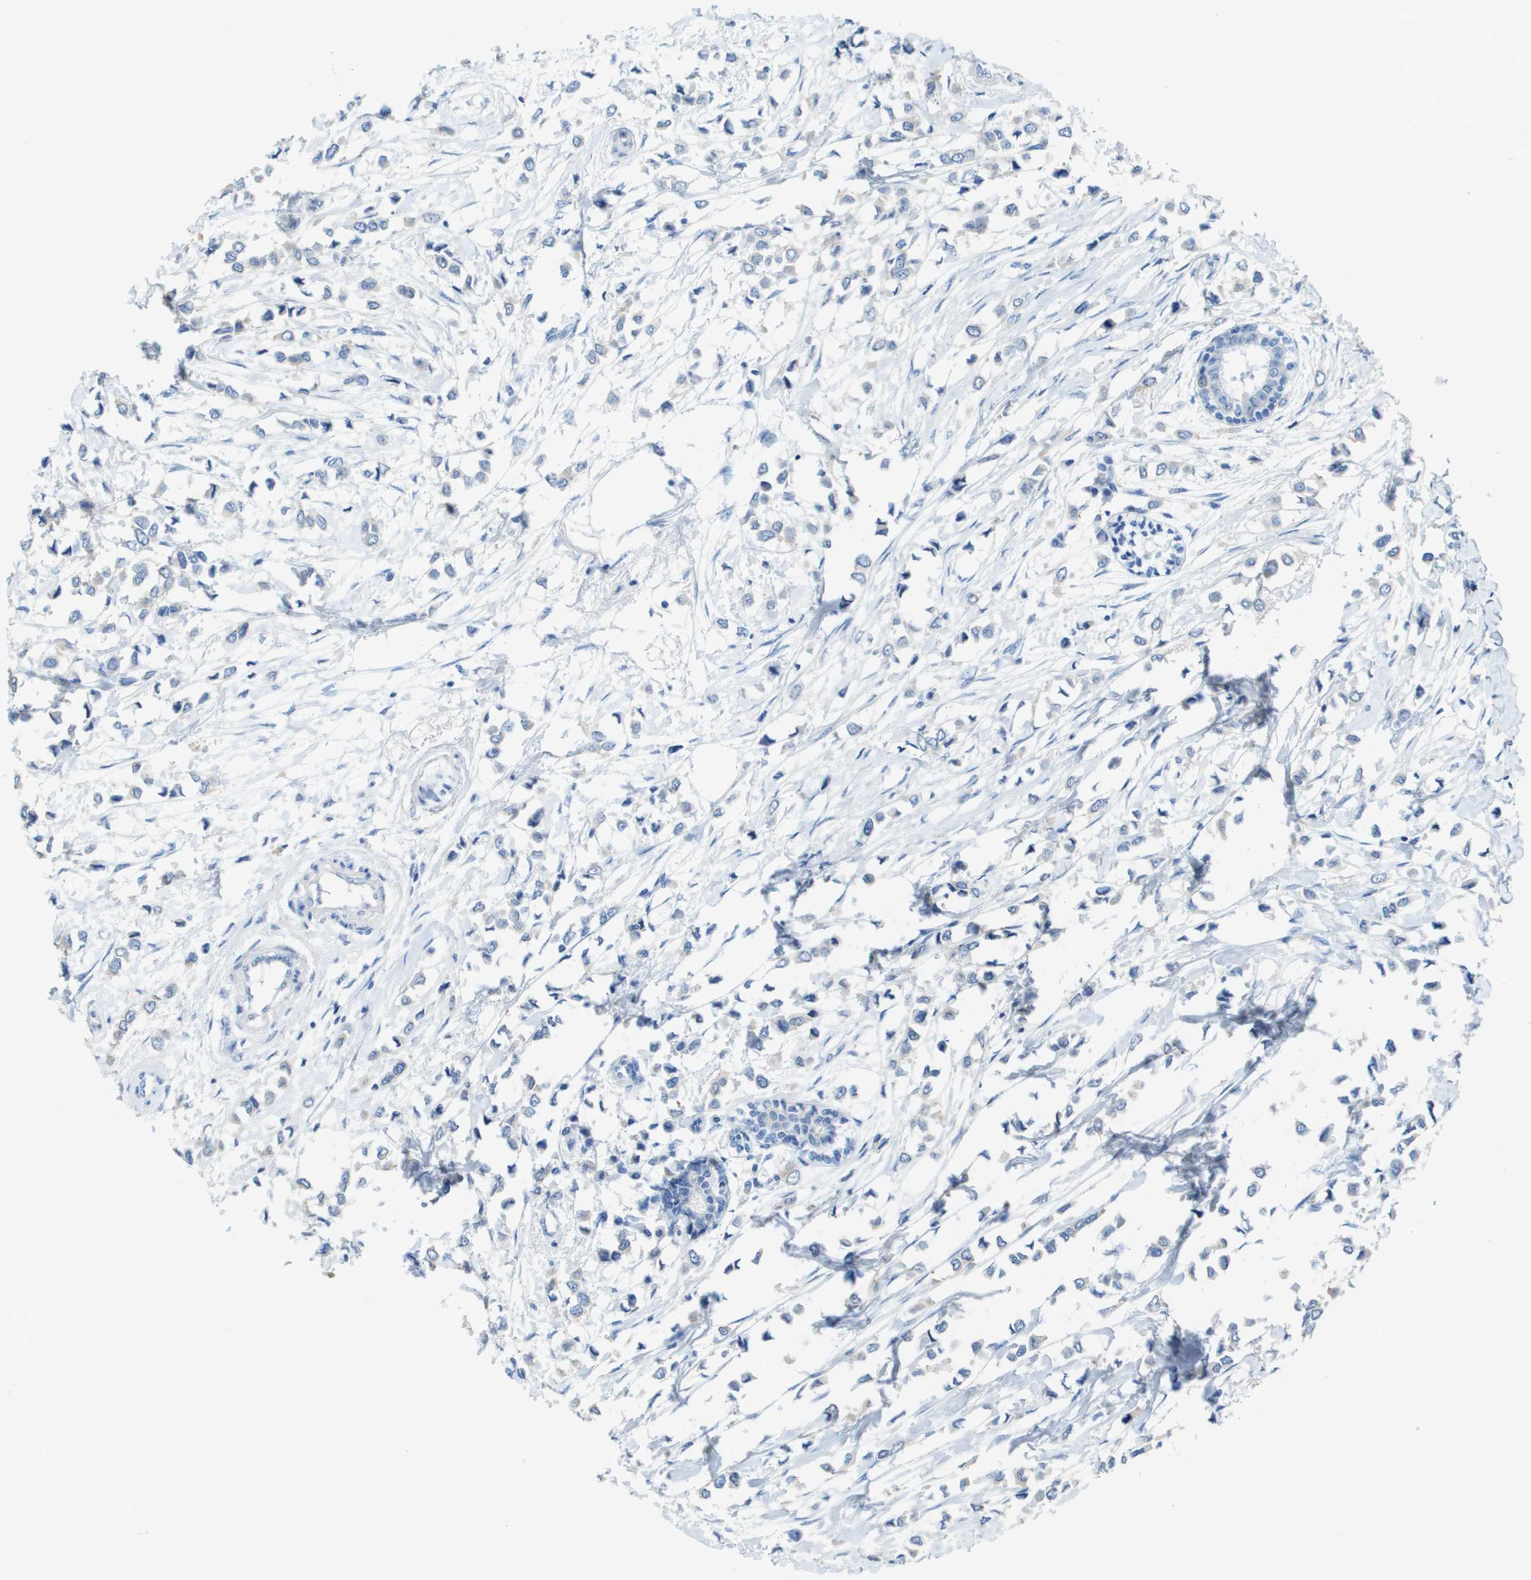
{"staining": {"intensity": "negative", "quantity": "none", "location": "none"}, "tissue": "breast cancer", "cell_type": "Tumor cells", "image_type": "cancer", "snomed": [{"axis": "morphology", "description": "Lobular carcinoma"}, {"axis": "topography", "description": "Breast"}], "caption": "Tumor cells are negative for protein expression in human breast cancer.", "gene": "CD46", "patient": {"sex": "female", "age": 51}}